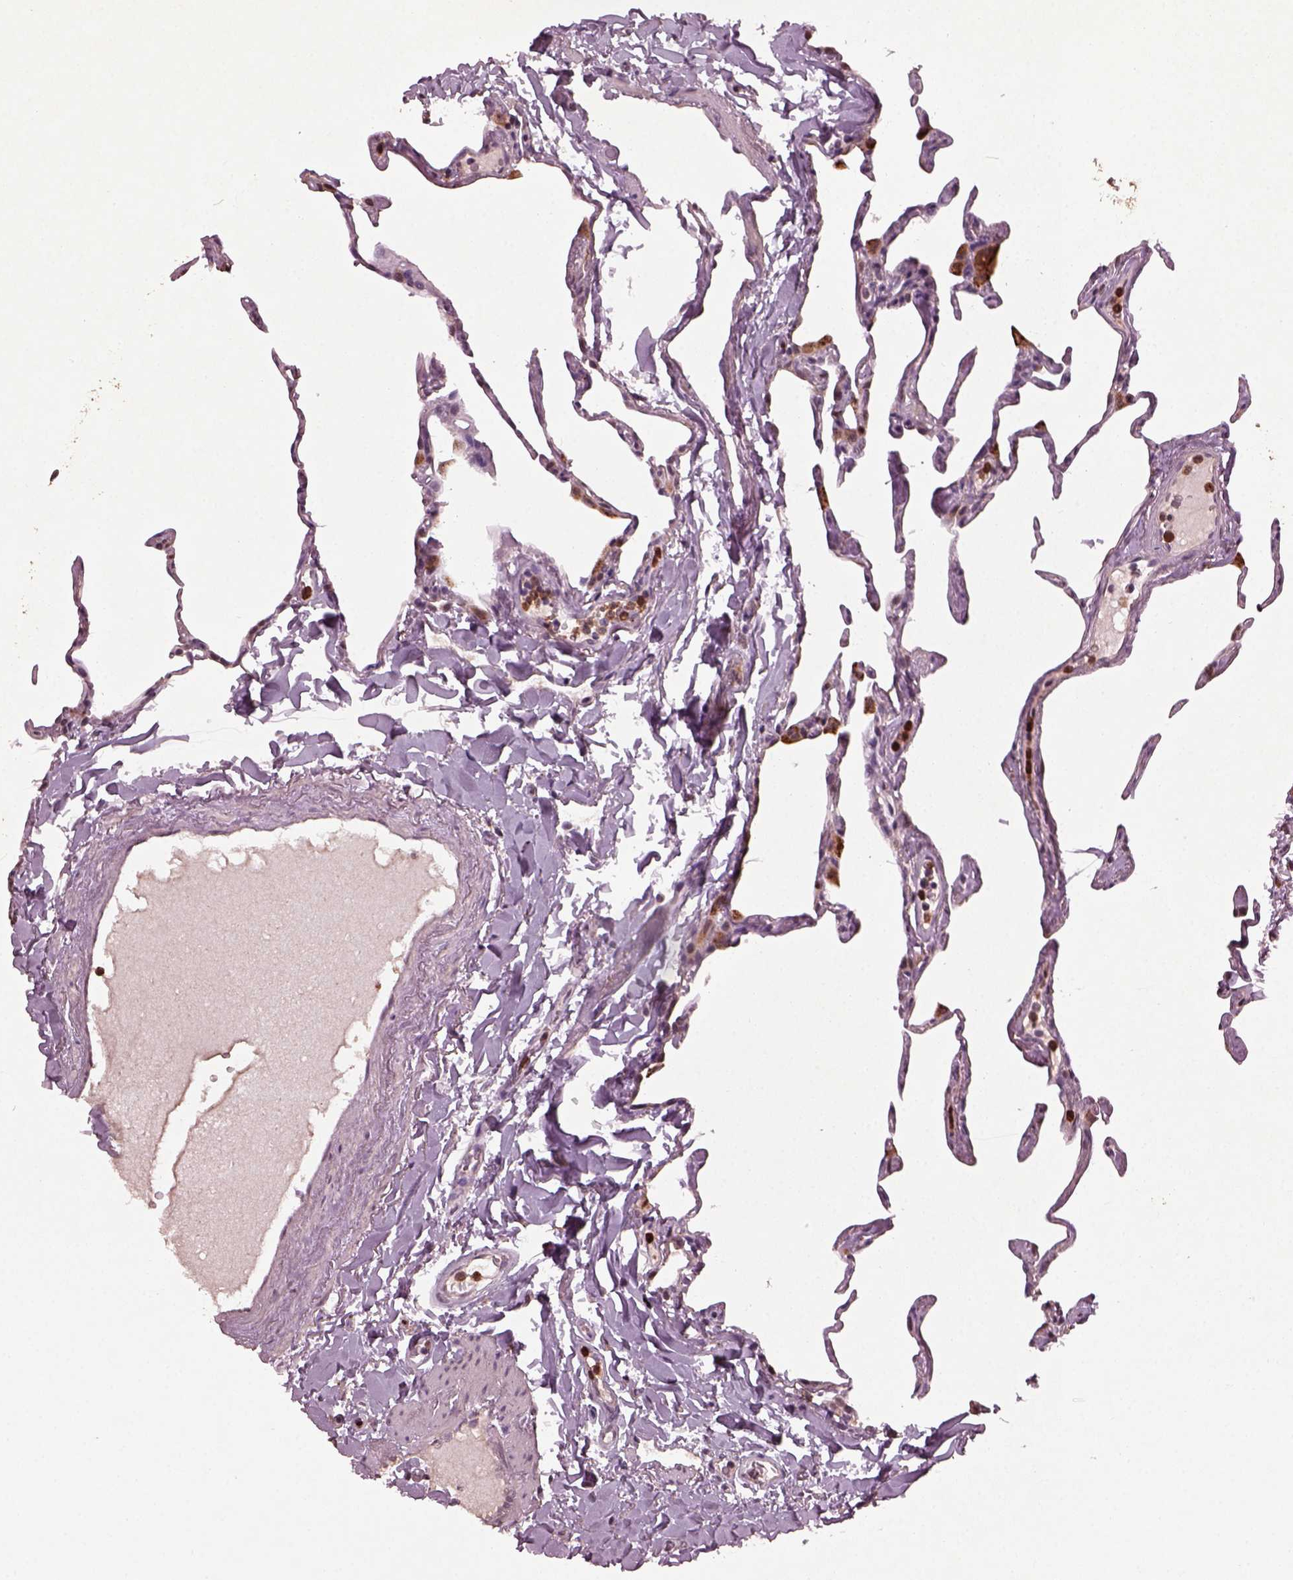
{"staining": {"intensity": "moderate", "quantity": "<25%", "location": "cytoplasmic/membranous"}, "tissue": "lung", "cell_type": "Alveolar cells", "image_type": "normal", "snomed": [{"axis": "morphology", "description": "Normal tissue, NOS"}, {"axis": "topography", "description": "Lung"}], "caption": "Immunohistochemical staining of unremarkable human lung demonstrates low levels of moderate cytoplasmic/membranous expression in approximately <25% of alveolar cells. (brown staining indicates protein expression, while blue staining denotes nuclei).", "gene": "RUFY3", "patient": {"sex": "male", "age": 65}}